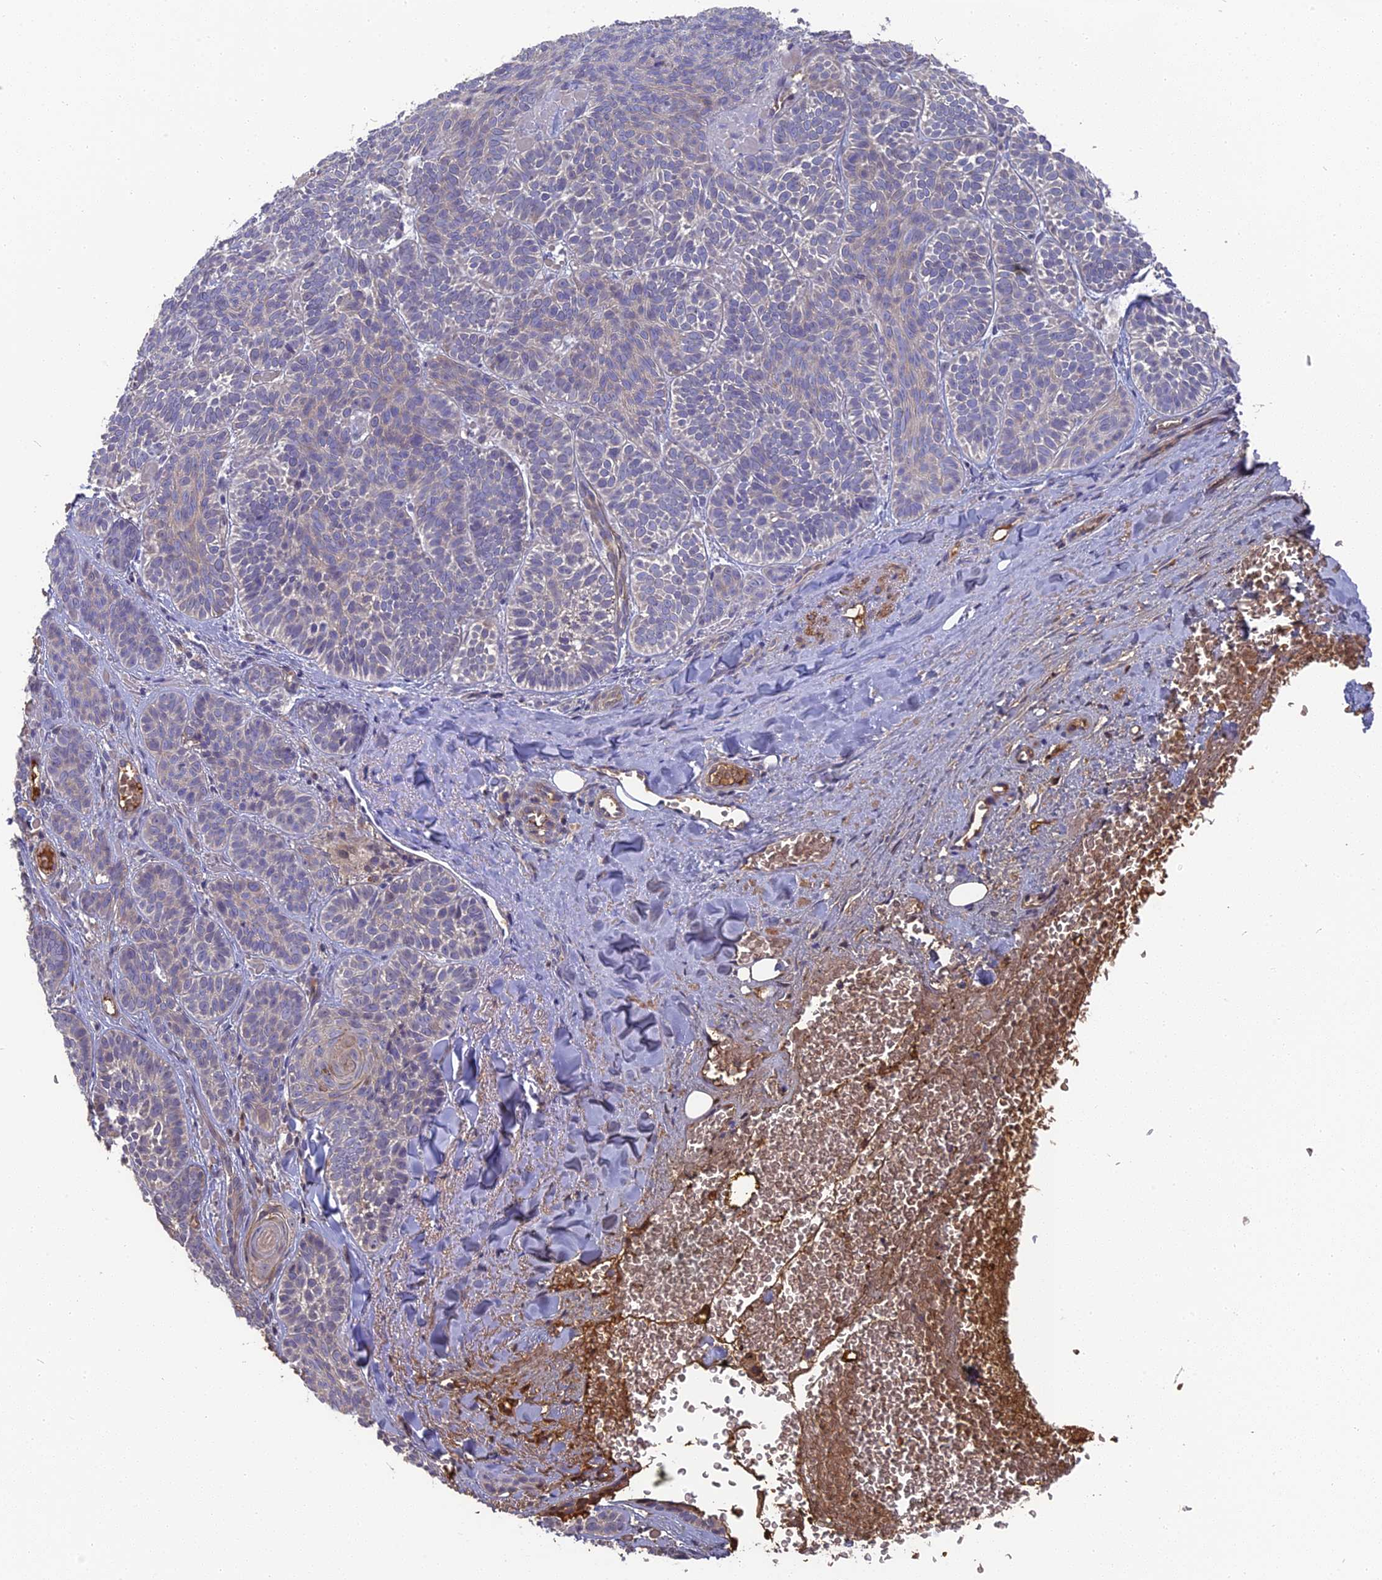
{"staining": {"intensity": "negative", "quantity": "none", "location": "none"}, "tissue": "skin cancer", "cell_type": "Tumor cells", "image_type": "cancer", "snomed": [{"axis": "morphology", "description": "Basal cell carcinoma"}, {"axis": "topography", "description": "Skin"}], "caption": "High power microscopy histopathology image of an IHC histopathology image of skin cancer, revealing no significant positivity in tumor cells.", "gene": "ERMAP", "patient": {"sex": "male", "age": 85}}